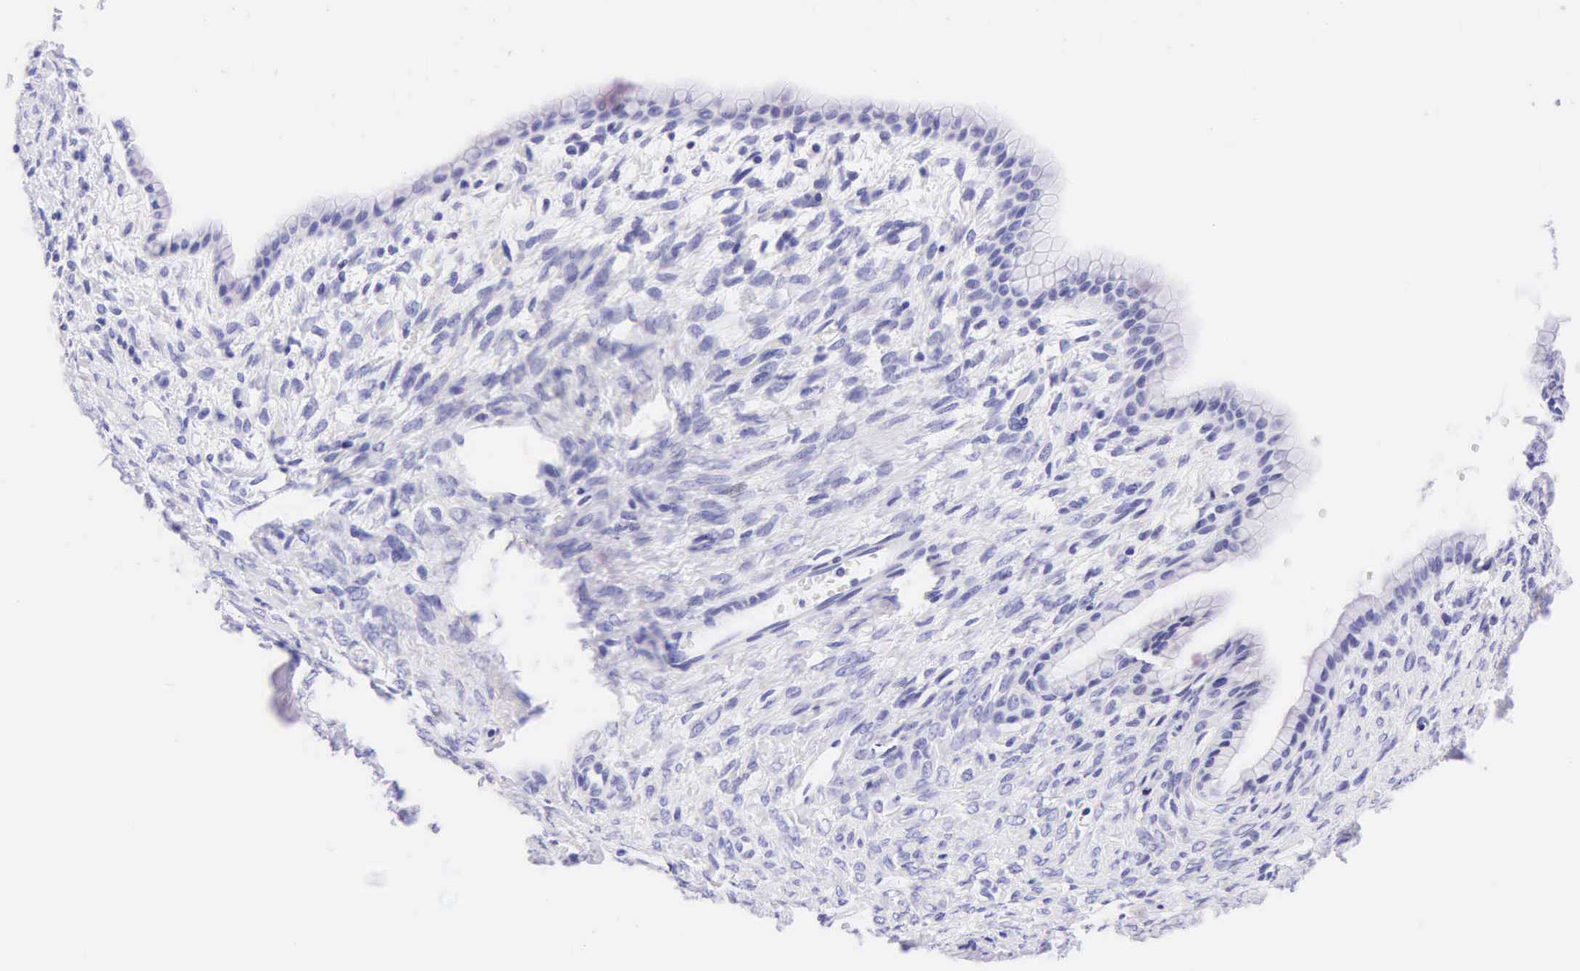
{"staining": {"intensity": "negative", "quantity": "none", "location": "none"}, "tissue": "ovarian cancer", "cell_type": "Tumor cells", "image_type": "cancer", "snomed": [{"axis": "morphology", "description": "Cystadenocarcinoma, mucinous, NOS"}, {"axis": "topography", "description": "Ovary"}], "caption": "Immunohistochemistry (IHC) histopathology image of neoplastic tissue: mucinous cystadenocarcinoma (ovarian) stained with DAB (3,3'-diaminobenzidine) shows no significant protein staining in tumor cells. (IHC, brightfield microscopy, high magnification).", "gene": "KRT20", "patient": {"sex": "female", "age": 25}}